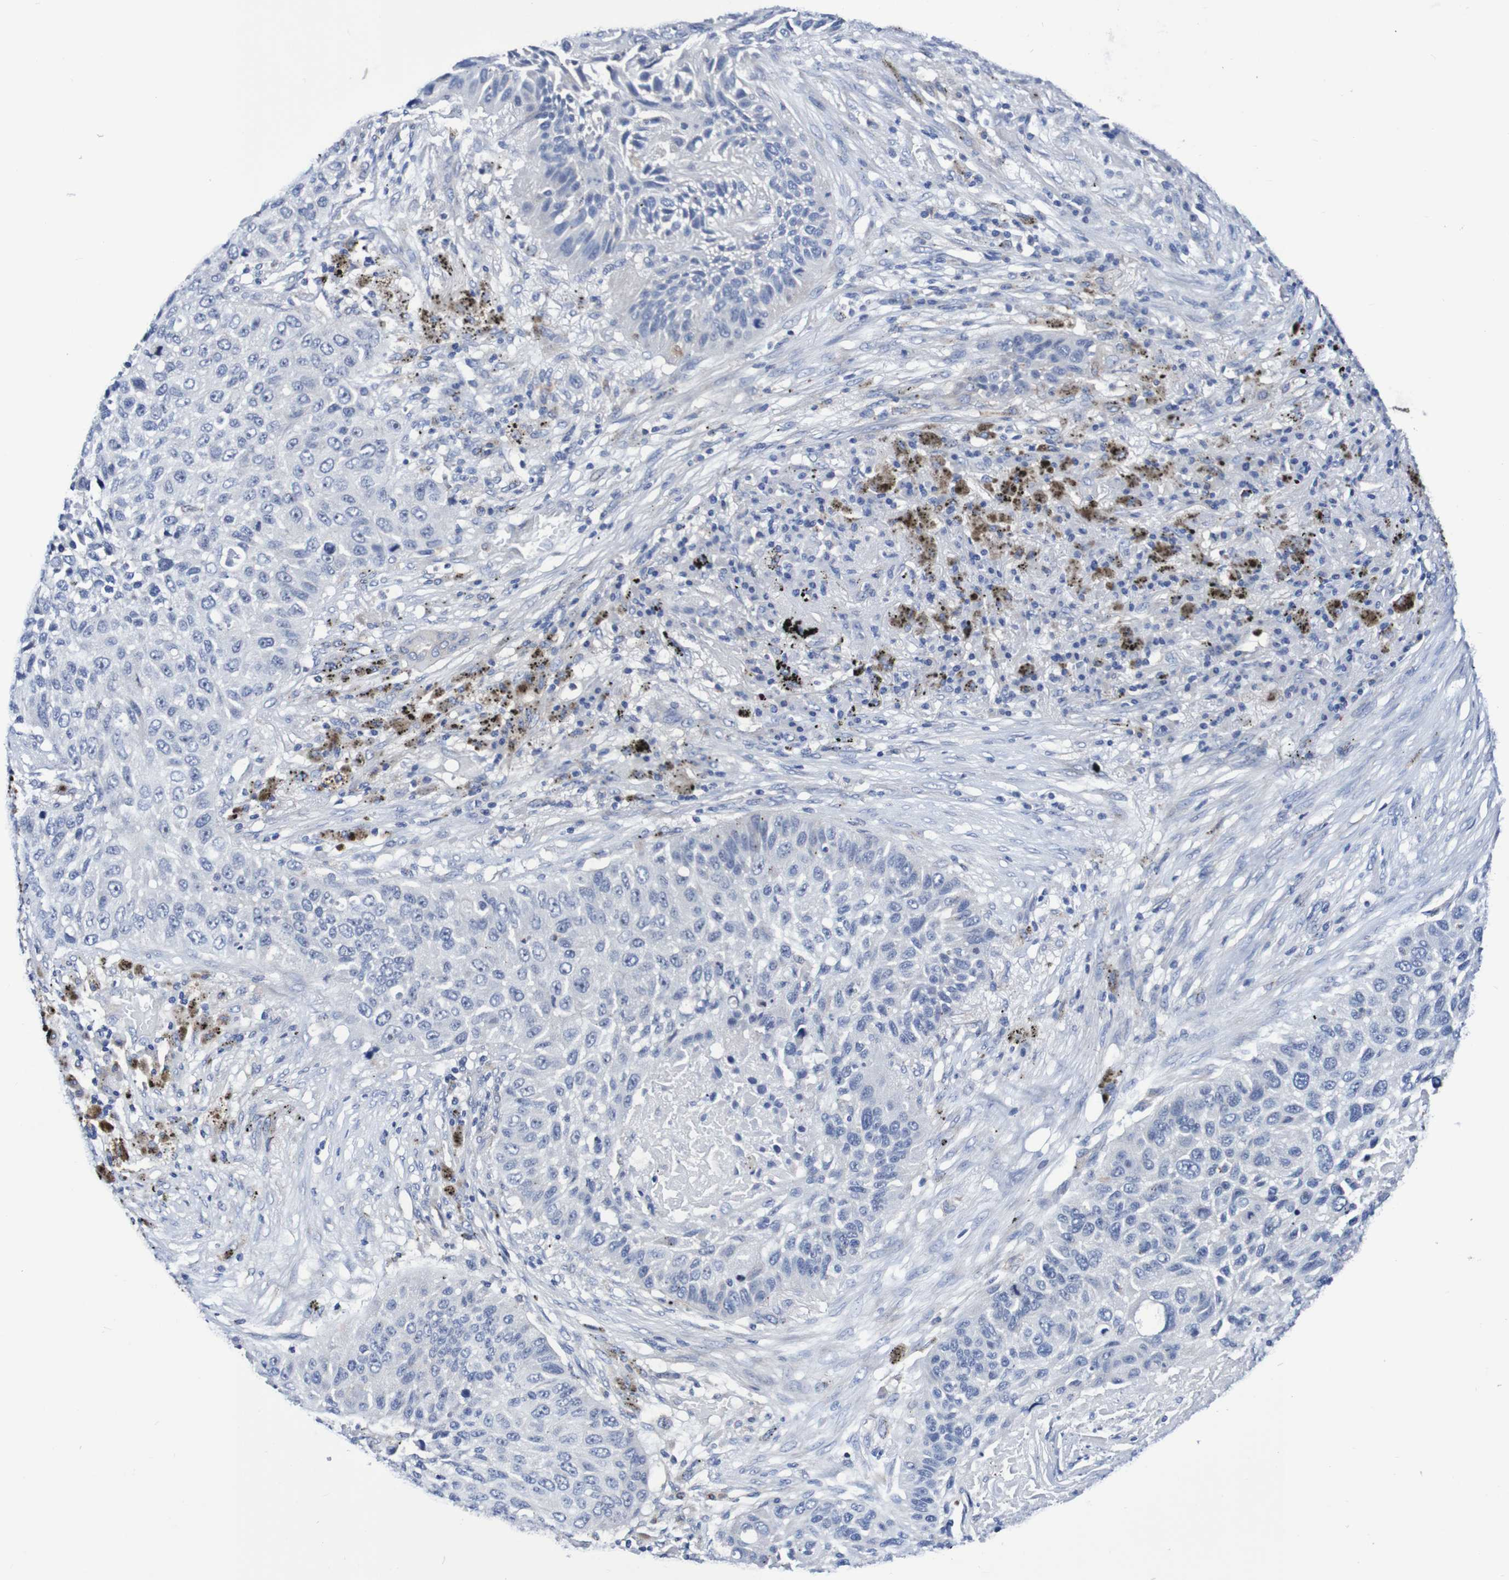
{"staining": {"intensity": "negative", "quantity": "none", "location": "none"}, "tissue": "lung cancer", "cell_type": "Tumor cells", "image_type": "cancer", "snomed": [{"axis": "morphology", "description": "Squamous cell carcinoma, NOS"}, {"axis": "topography", "description": "Lung"}], "caption": "An IHC micrograph of lung cancer is shown. There is no staining in tumor cells of lung cancer.", "gene": "SEZ6", "patient": {"sex": "male", "age": 57}}